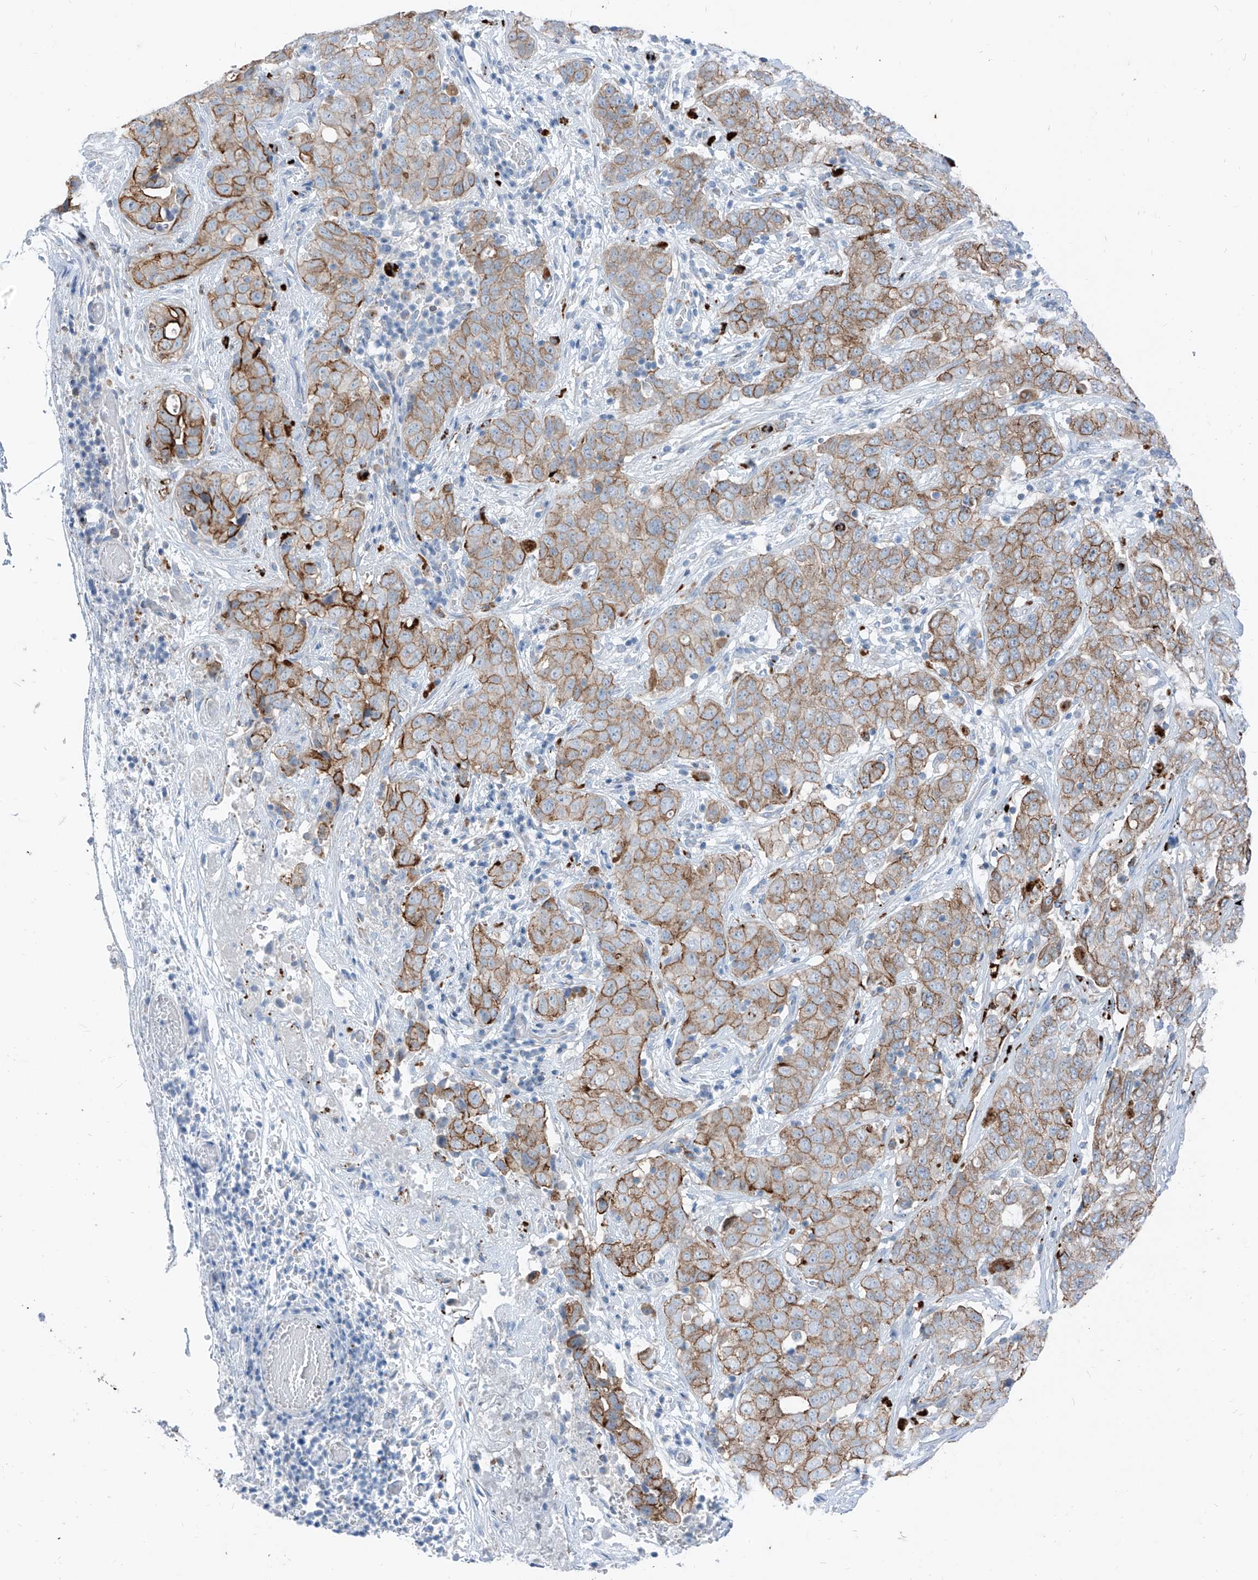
{"staining": {"intensity": "moderate", "quantity": ">75%", "location": "cytoplasmic/membranous"}, "tissue": "stomach cancer", "cell_type": "Tumor cells", "image_type": "cancer", "snomed": [{"axis": "morphology", "description": "Normal tissue, NOS"}, {"axis": "morphology", "description": "Adenocarcinoma, NOS"}, {"axis": "topography", "description": "Lymph node"}, {"axis": "topography", "description": "Stomach"}], "caption": "Stomach cancer tissue exhibits moderate cytoplasmic/membranous staining in about >75% of tumor cells (brown staining indicates protein expression, while blue staining denotes nuclei).", "gene": "GPR137C", "patient": {"sex": "male", "age": 48}}